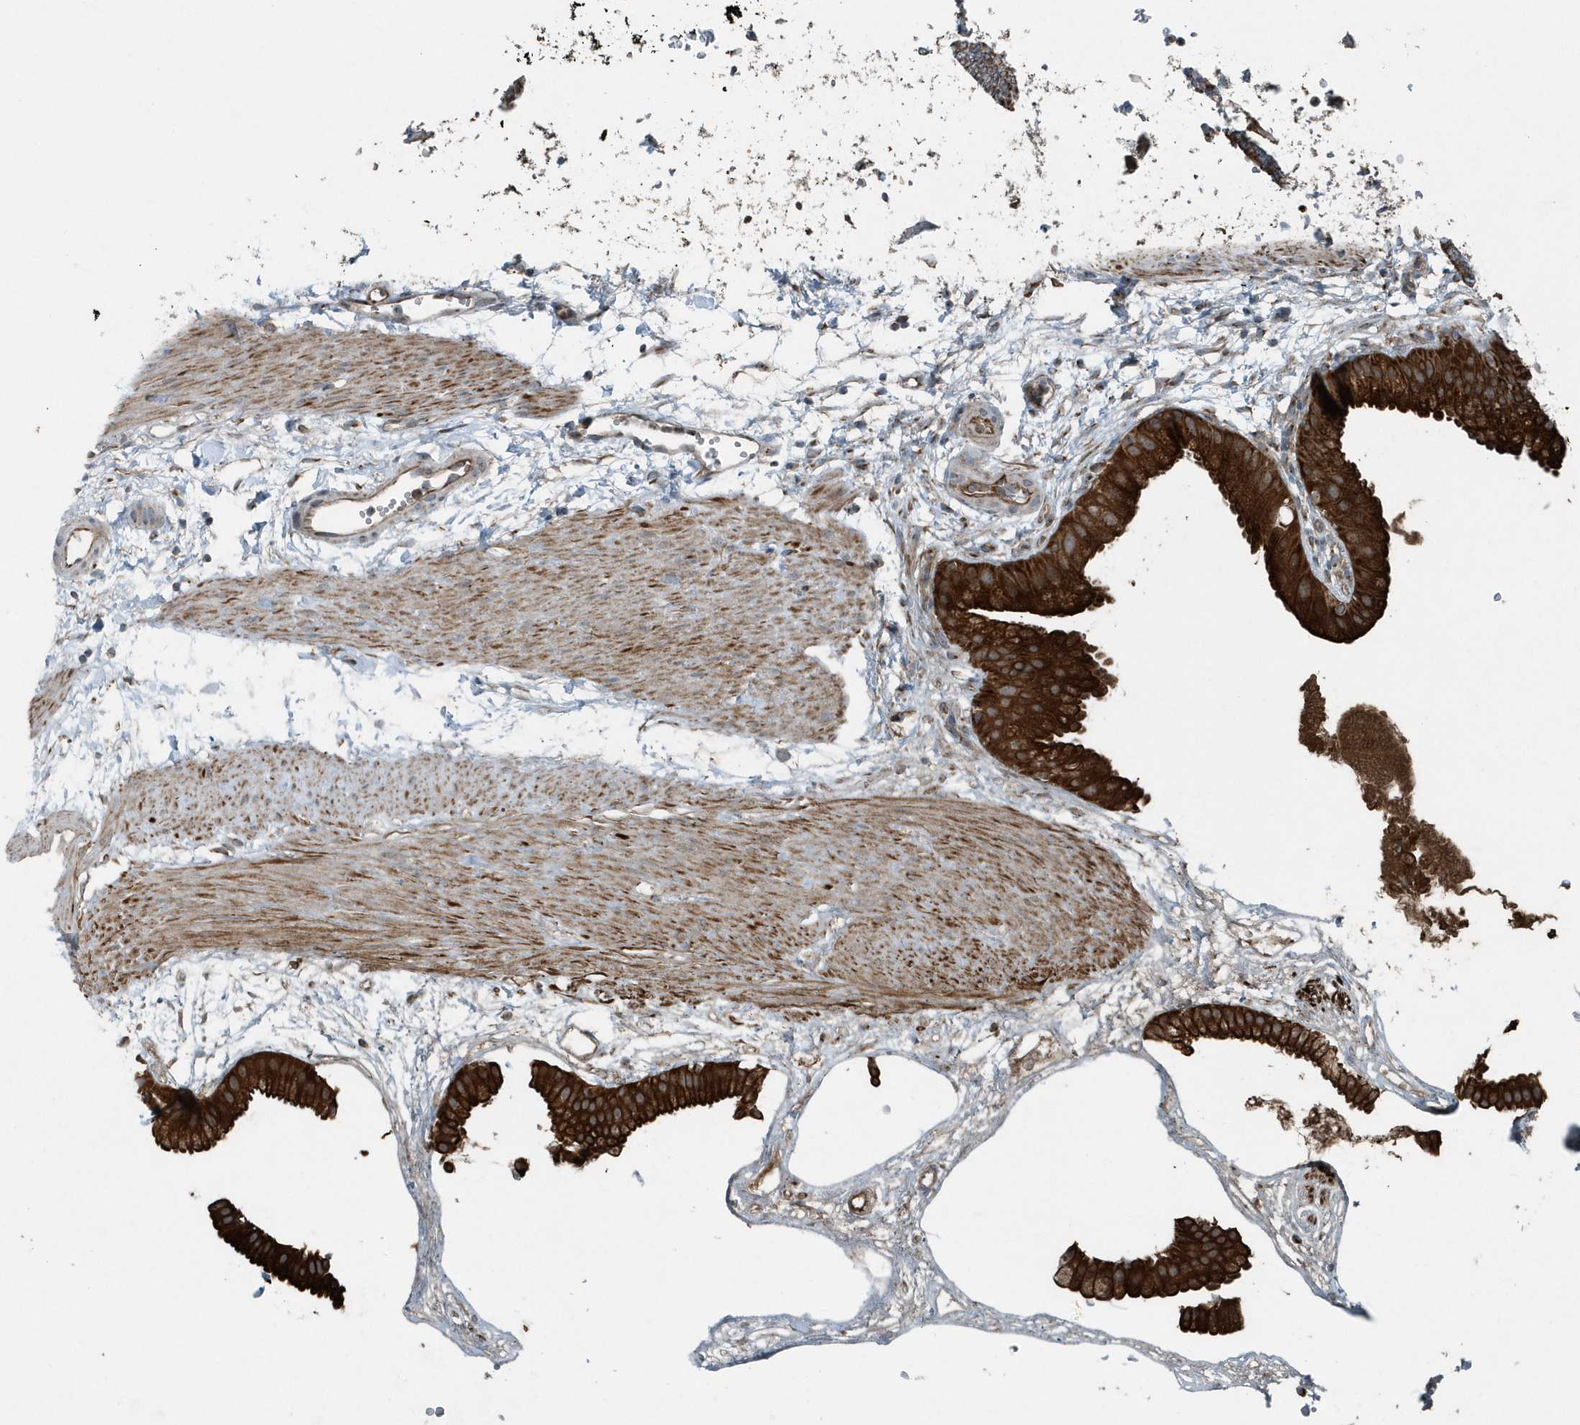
{"staining": {"intensity": "strong", "quantity": ">75%", "location": "cytoplasmic/membranous"}, "tissue": "gallbladder", "cell_type": "Glandular cells", "image_type": "normal", "snomed": [{"axis": "morphology", "description": "Normal tissue, NOS"}, {"axis": "topography", "description": "Gallbladder"}], "caption": "Human gallbladder stained for a protein (brown) demonstrates strong cytoplasmic/membranous positive positivity in about >75% of glandular cells.", "gene": "GCC2", "patient": {"sex": "female", "age": 64}}